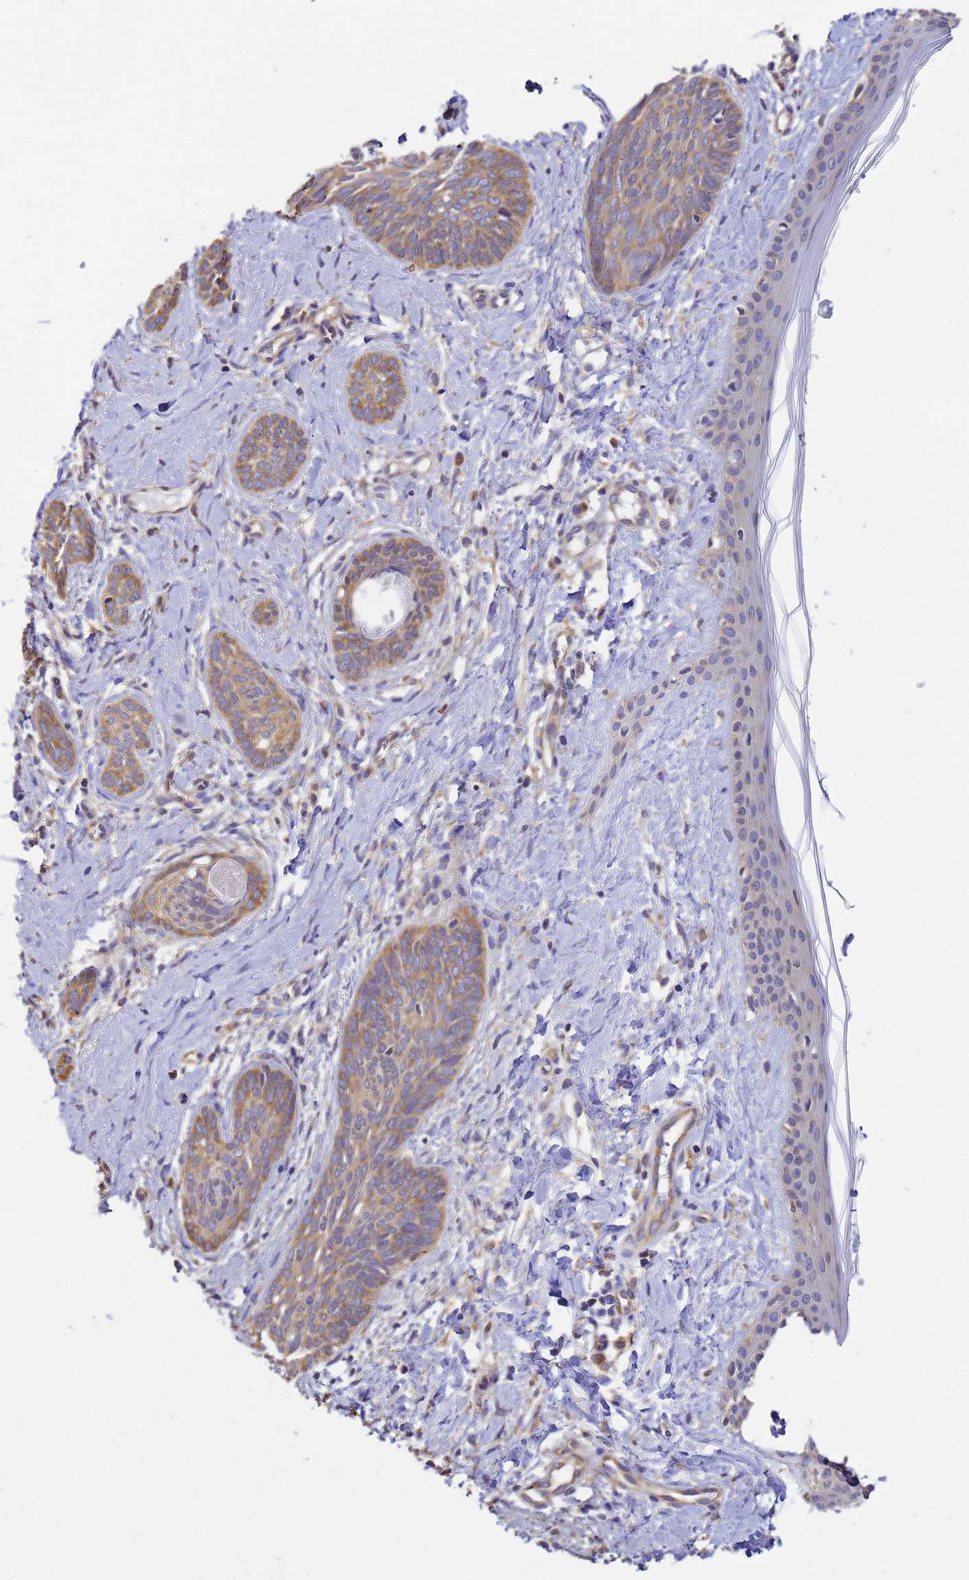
{"staining": {"intensity": "moderate", "quantity": ">75%", "location": "cytoplasmic/membranous"}, "tissue": "skin cancer", "cell_type": "Tumor cells", "image_type": "cancer", "snomed": [{"axis": "morphology", "description": "Basal cell carcinoma"}, {"axis": "topography", "description": "Skin"}], "caption": "Human skin basal cell carcinoma stained with a protein marker exhibits moderate staining in tumor cells.", "gene": "NARS1", "patient": {"sex": "female", "age": 81}}